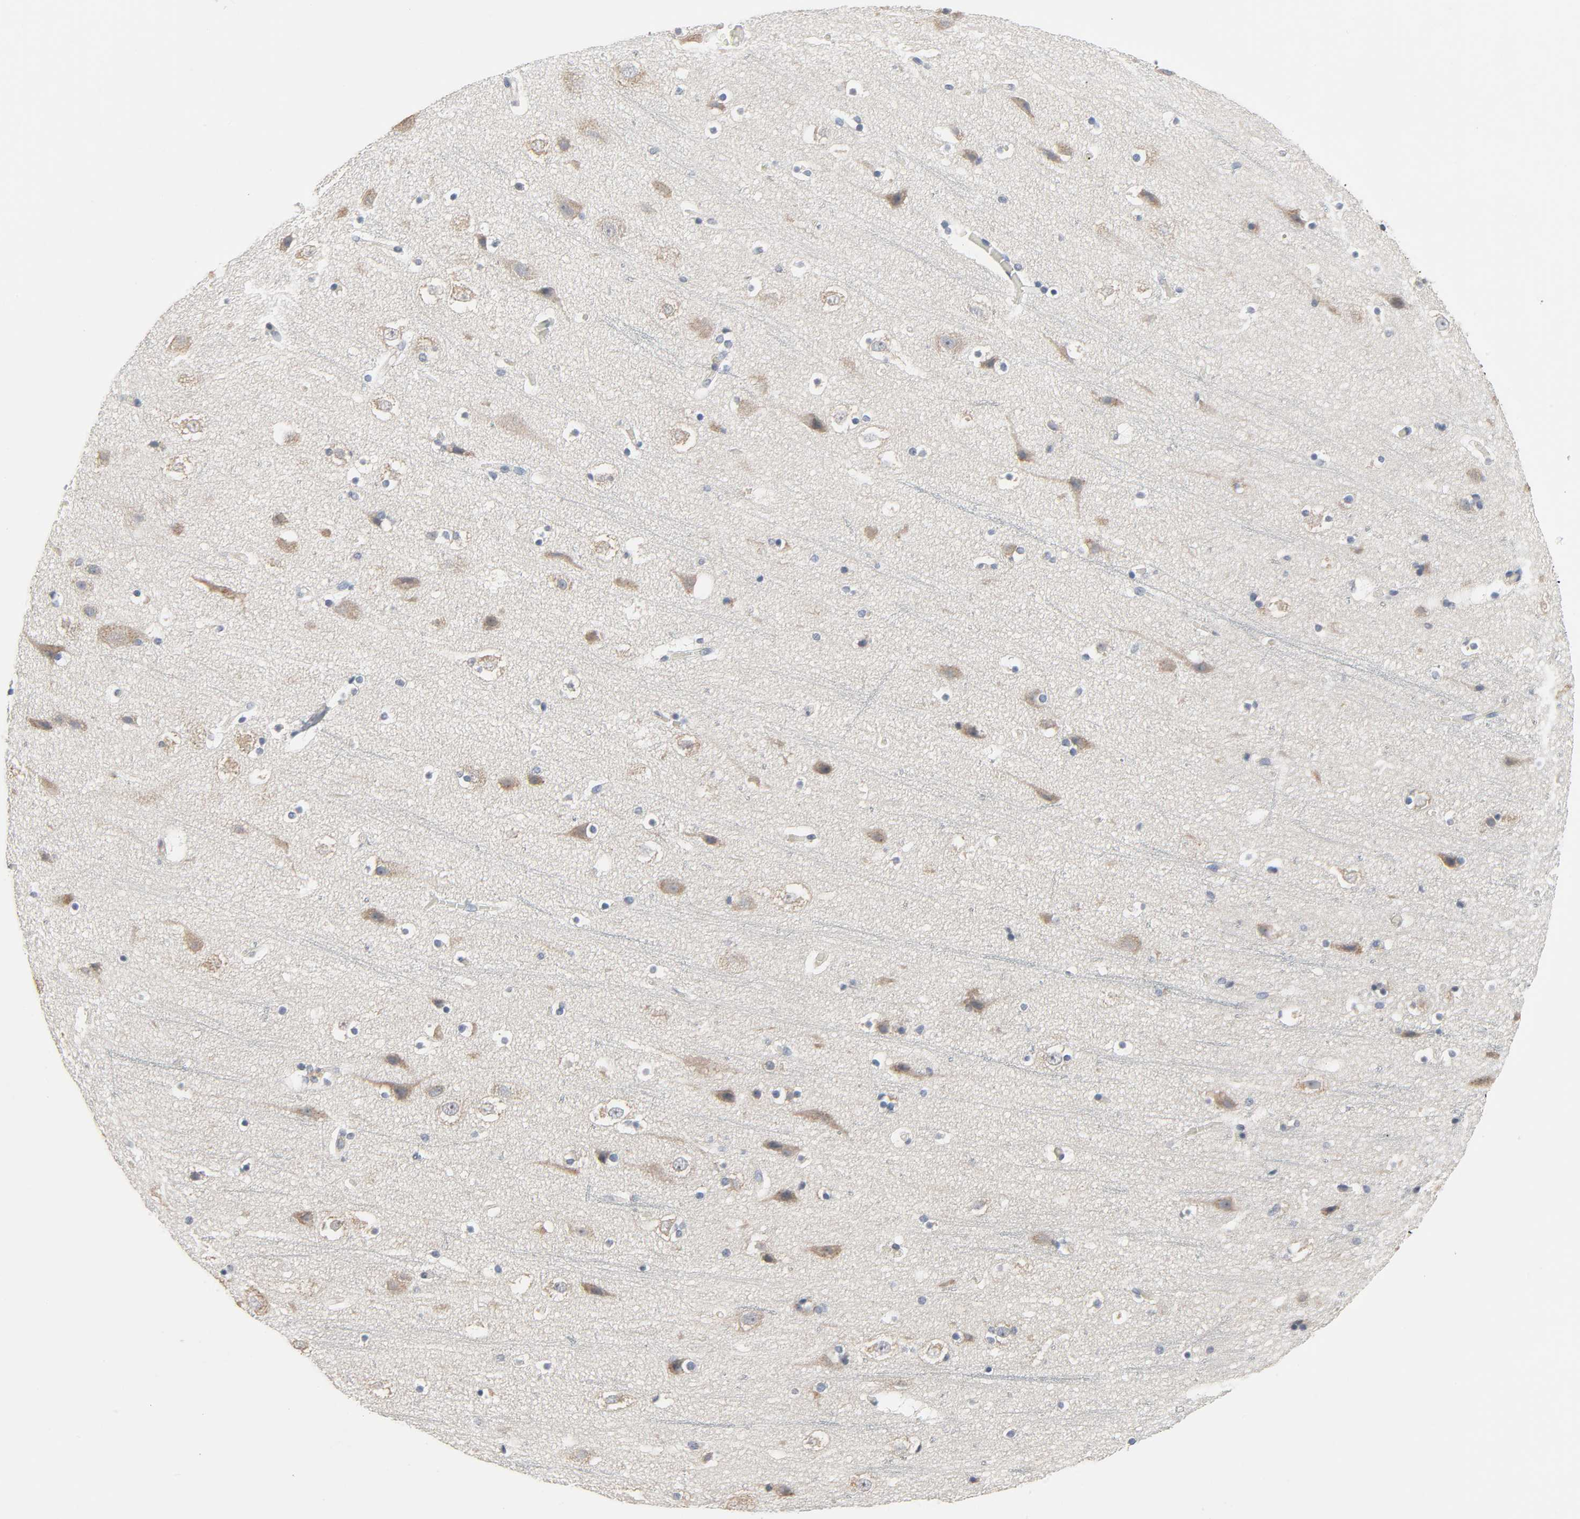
{"staining": {"intensity": "negative", "quantity": "none", "location": "none"}, "tissue": "cerebral cortex", "cell_type": "Endothelial cells", "image_type": "normal", "snomed": [{"axis": "morphology", "description": "Normal tissue, NOS"}, {"axis": "topography", "description": "Cerebral cortex"}], "caption": "This histopathology image is of unremarkable cerebral cortex stained with immunohistochemistry (IHC) to label a protein in brown with the nuclei are counter-stained blue. There is no expression in endothelial cells. (DAB (3,3'-diaminobenzidine) immunohistochemistry (IHC) visualized using brightfield microscopy, high magnification).", "gene": "CD4", "patient": {"sex": "male", "age": 45}}